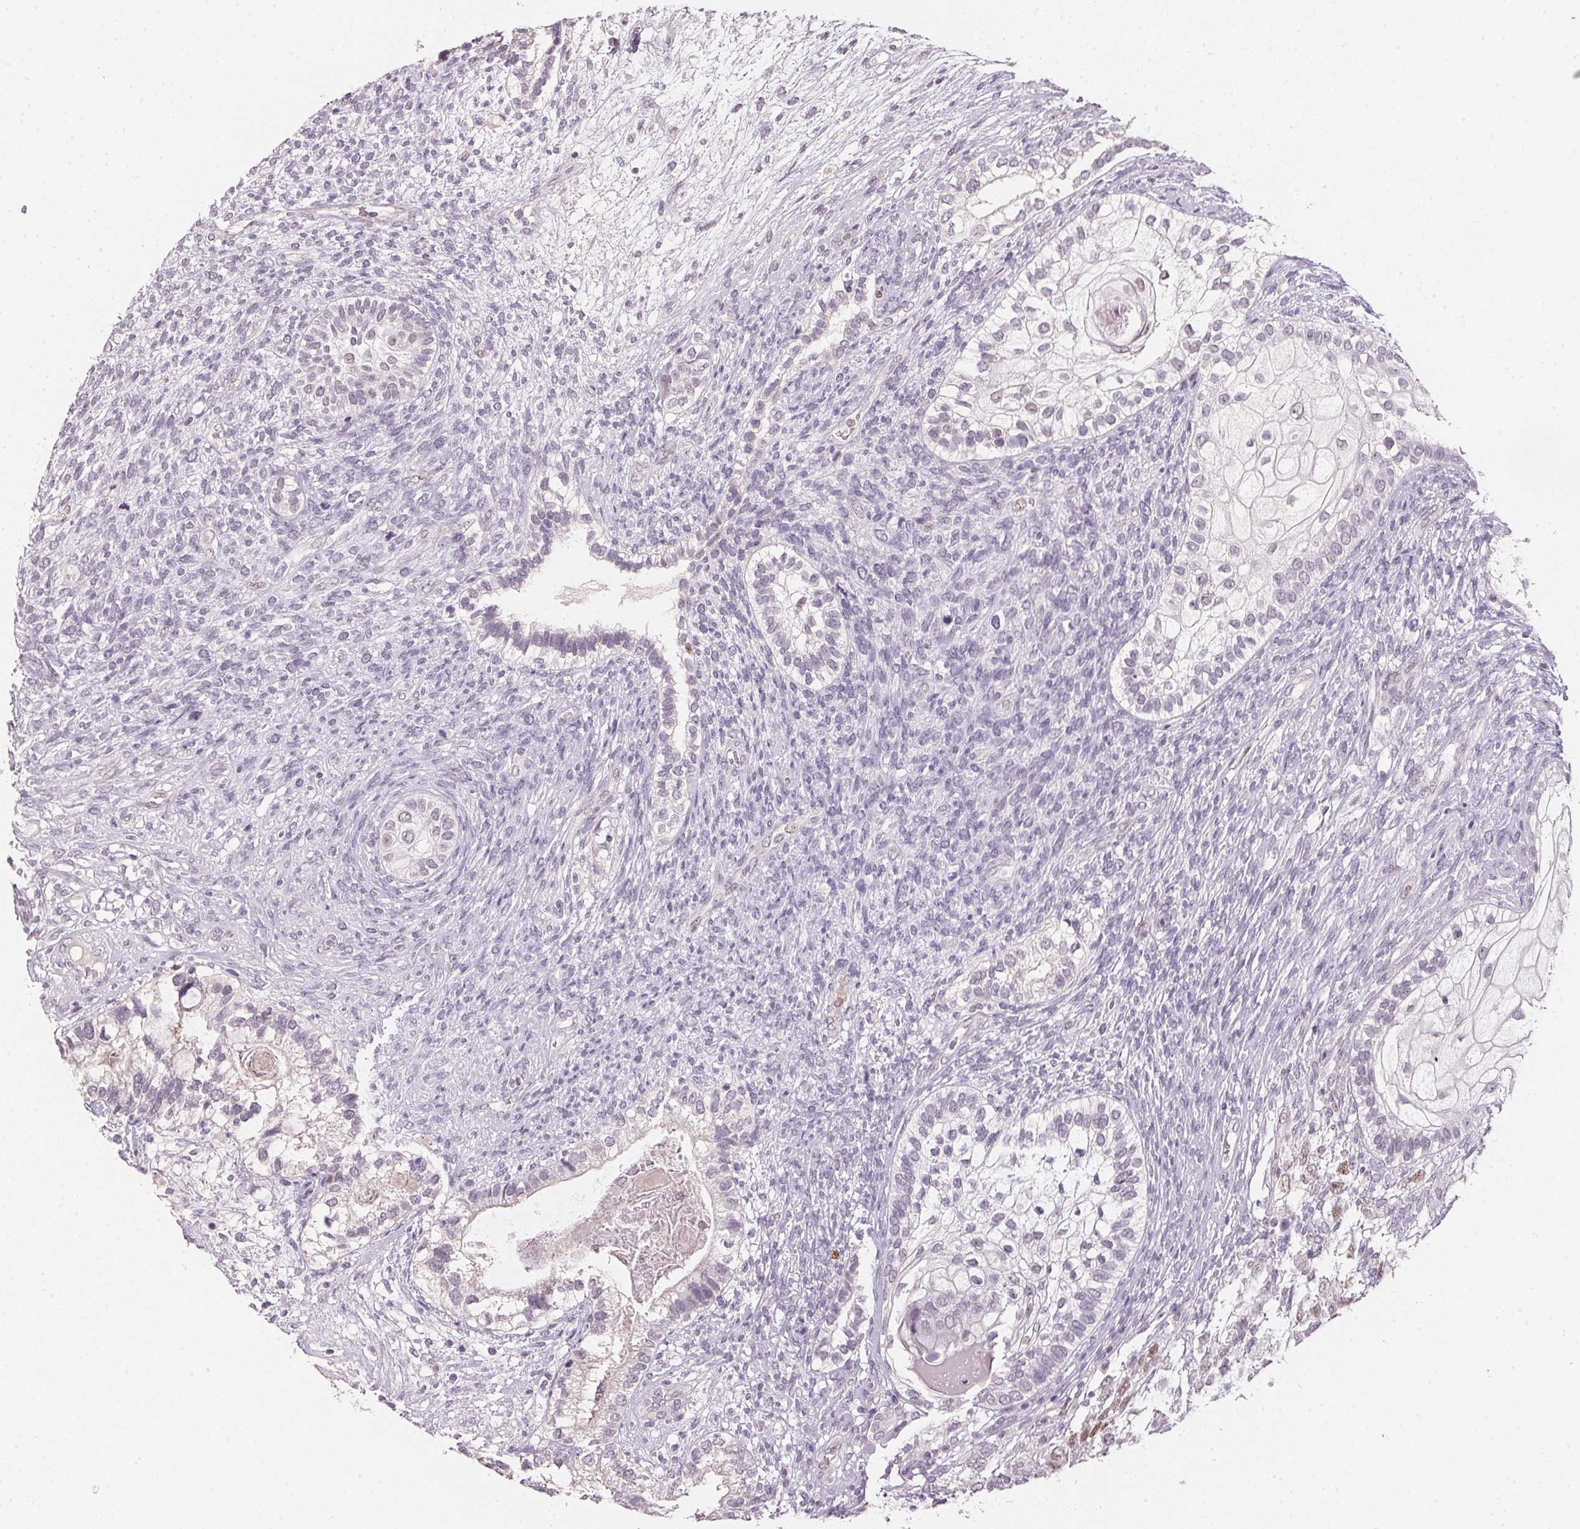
{"staining": {"intensity": "negative", "quantity": "none", "location": "none"}, "tissue": "testis cancer", "cell_type": "Tumor cells", "image_type": "cancer", "snomed": [{"axis": "morphology", "description": "Seminoma, NOS"}, {"axis": "morphology", "description": "Carcinoma, Embryonal, NOS"}, {"axis": "topography", "description": "Testis"}], "caption": "There is no significant expression in tumor cells of testis embryonal carcinoma.", "gene": "POLR3G", "patient": {"sex": "male", "age": 41}}